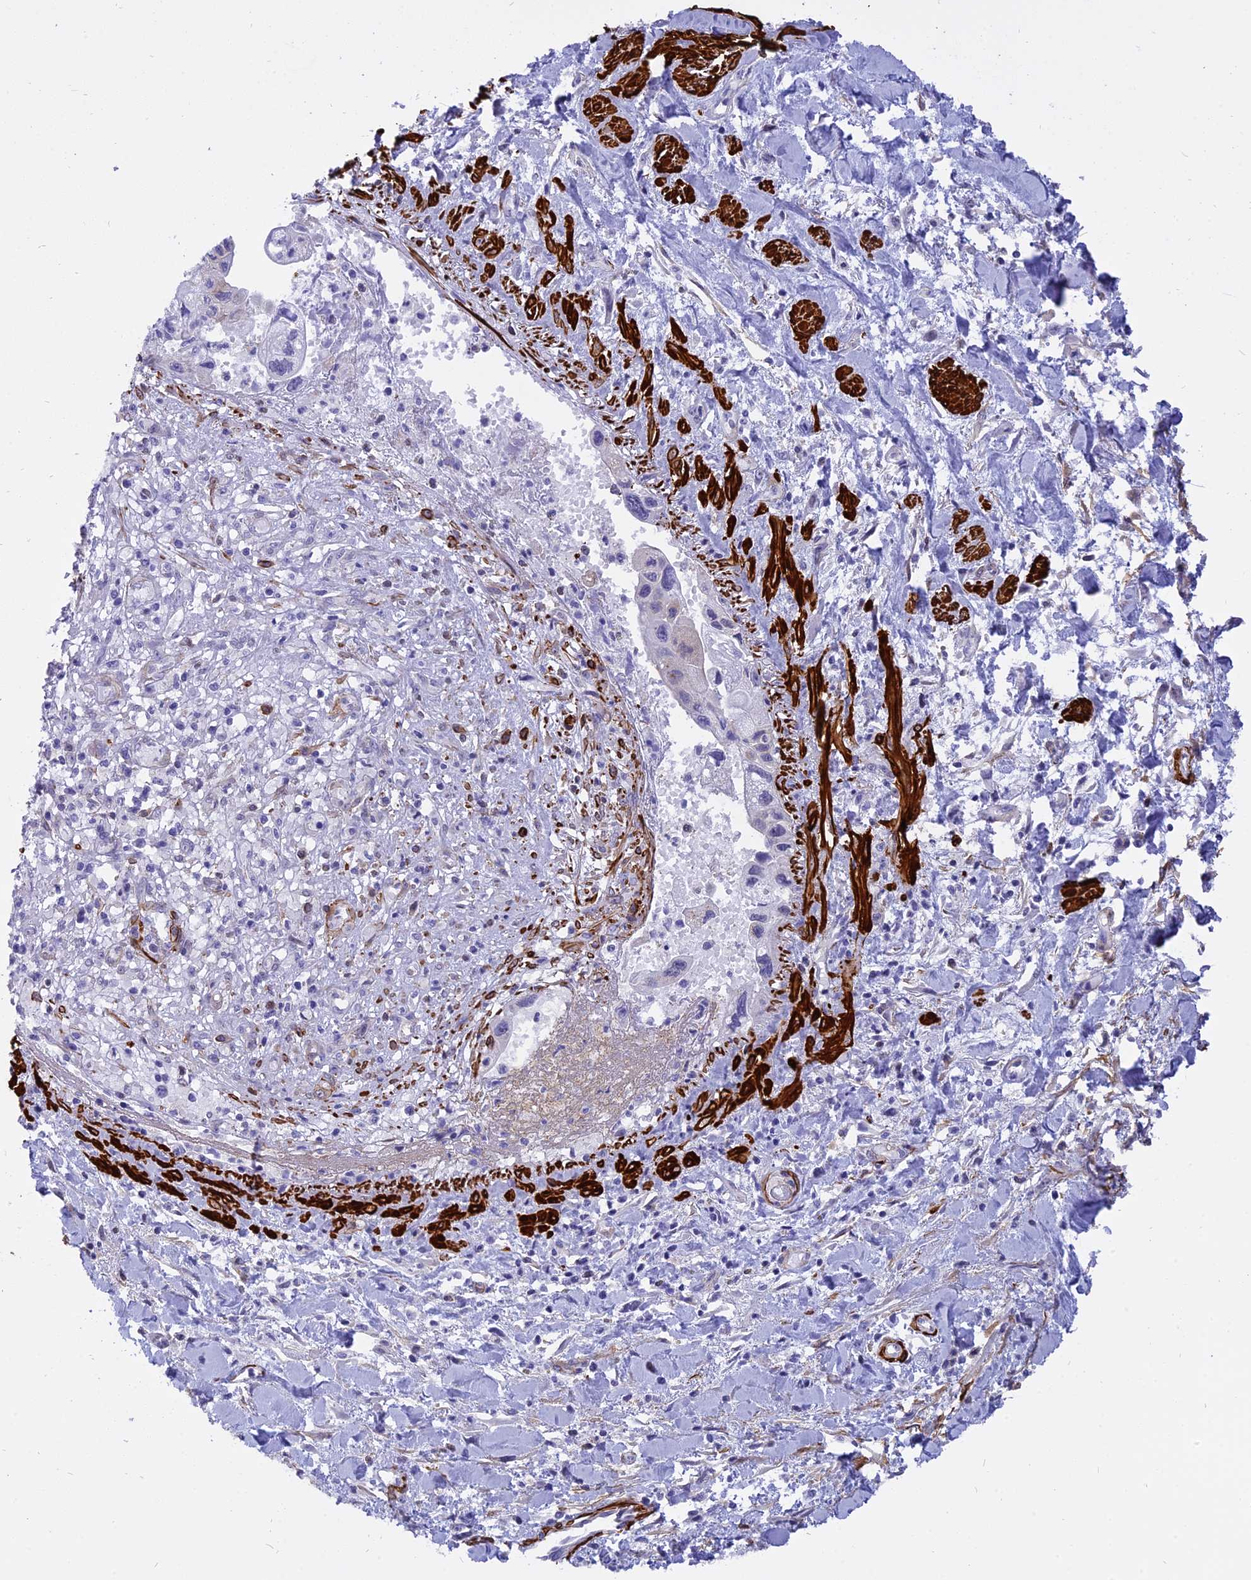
{"staining": {"intensity": "weak", "quantity": "<25%", "location": "nuclear"}, "tissue": "pancreatic cancer", "cell_type": "Tumor cells", "image_type": "cancer", "snomed": [{"axis": "morphology", "description": "Adenocarcinoma, NOS"}, {"axis": "topography", "description": "Pancreas"}], "caption": "This micrograph is of pancreatic cancer stained with IHC to label a protein in brown with the nuclei are counter-stained blue. There is no expression in tumor cells. Nuclei are stained in blue.", "gene": "CENPV", "patient": {"sex": "female", "age": 50}}